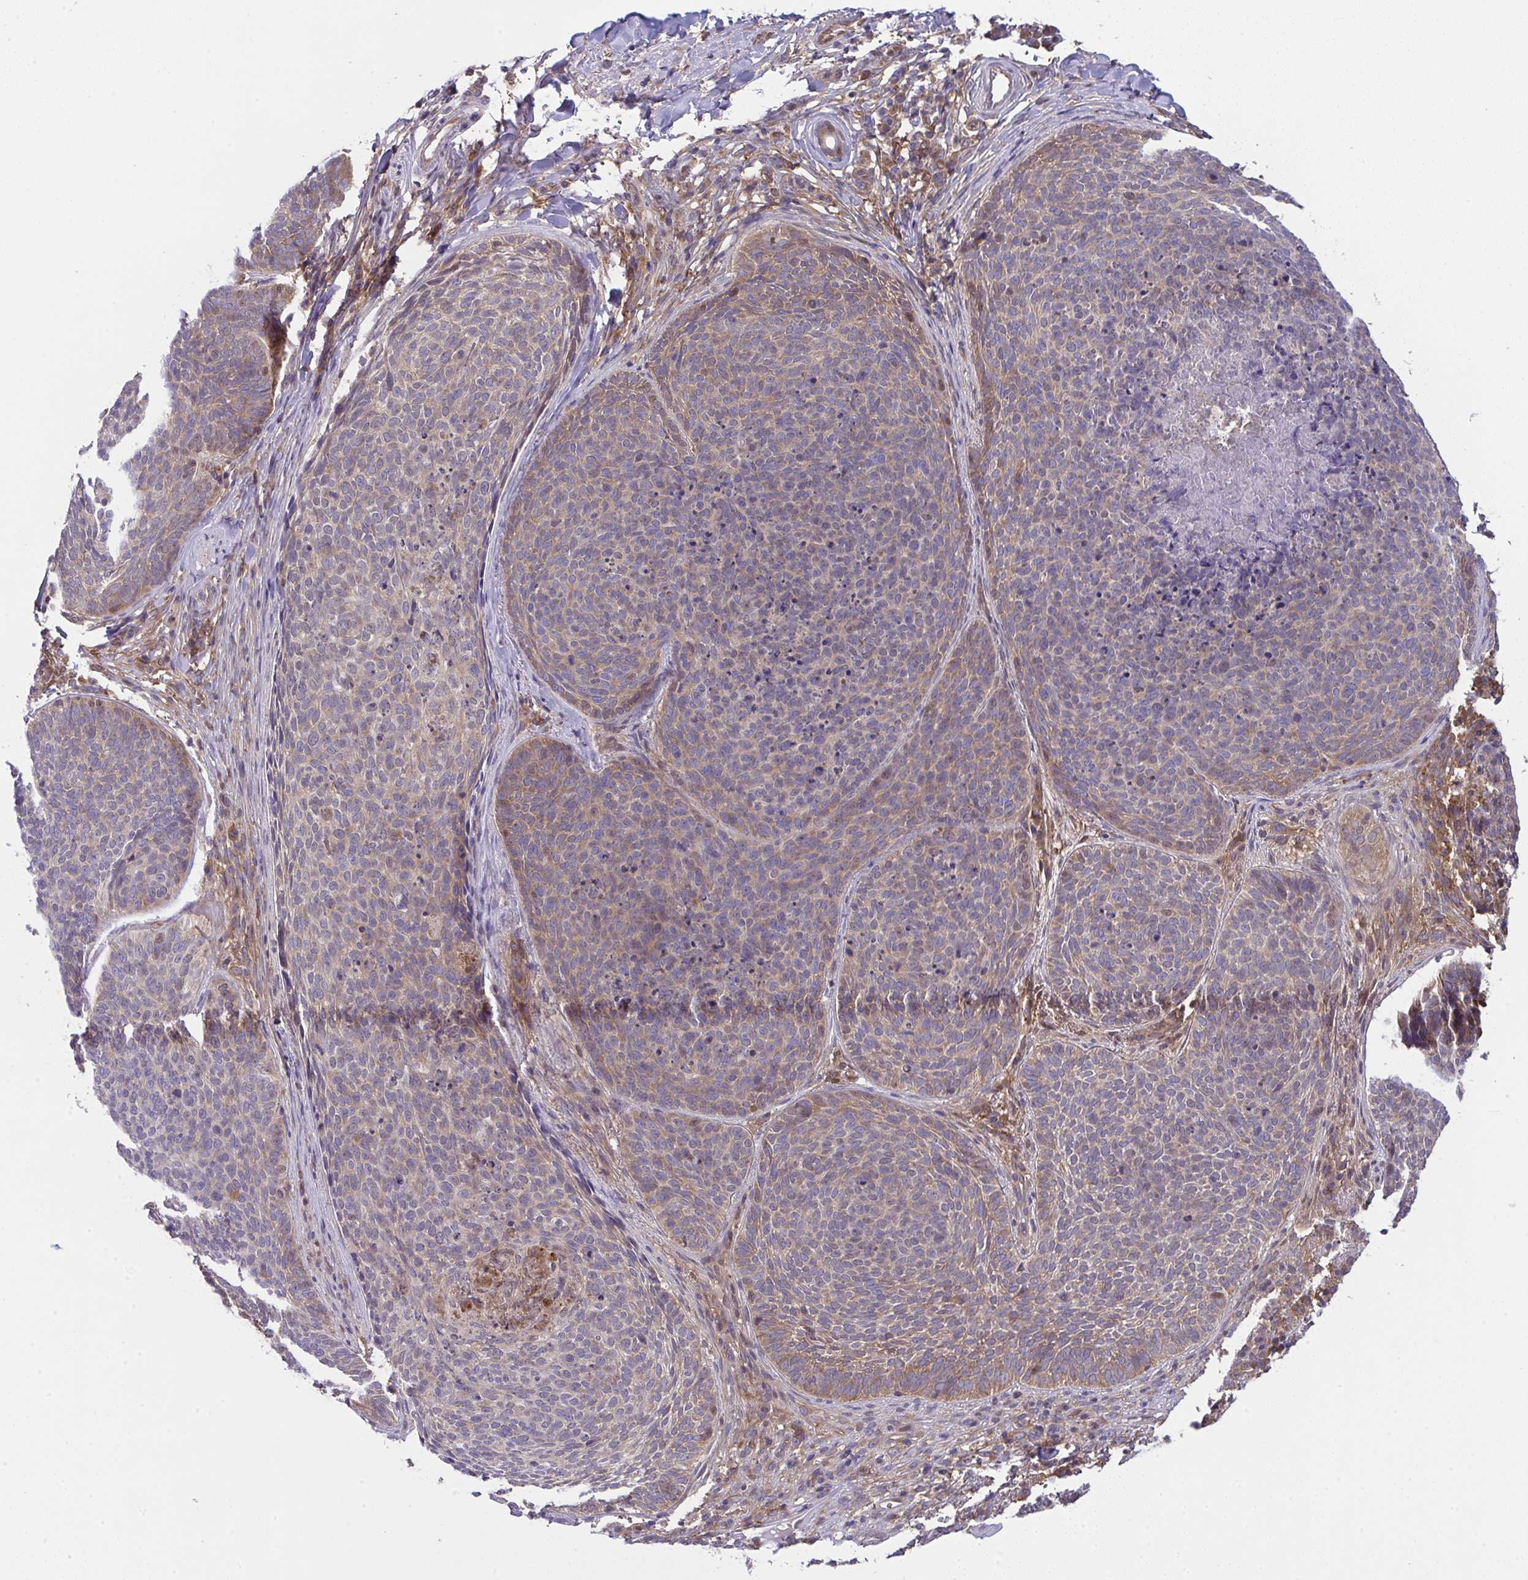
{"staining": {"intensity": "moderate", "quantity": "<25%", "location": "cytoplasmic/membranous"}, "tissue": "skin cancer", "cell_type": "Tumor cells", "image_type": "cancer", "snomed": [{"axis": "morphology", "description": "Basal cell carcinoma"}, {"axis": "topography", "description": "Skin"}, {"axis": "topography", "description": "Skin of face"}], "caption": "Immunohistochemical staining of human skin cancer shows moderate cytoplasmic/membranous protein staining in about <25% of tumor cells.", "gene": "ALDH16A1", "patient": {"sex": "male", "age": 56}}